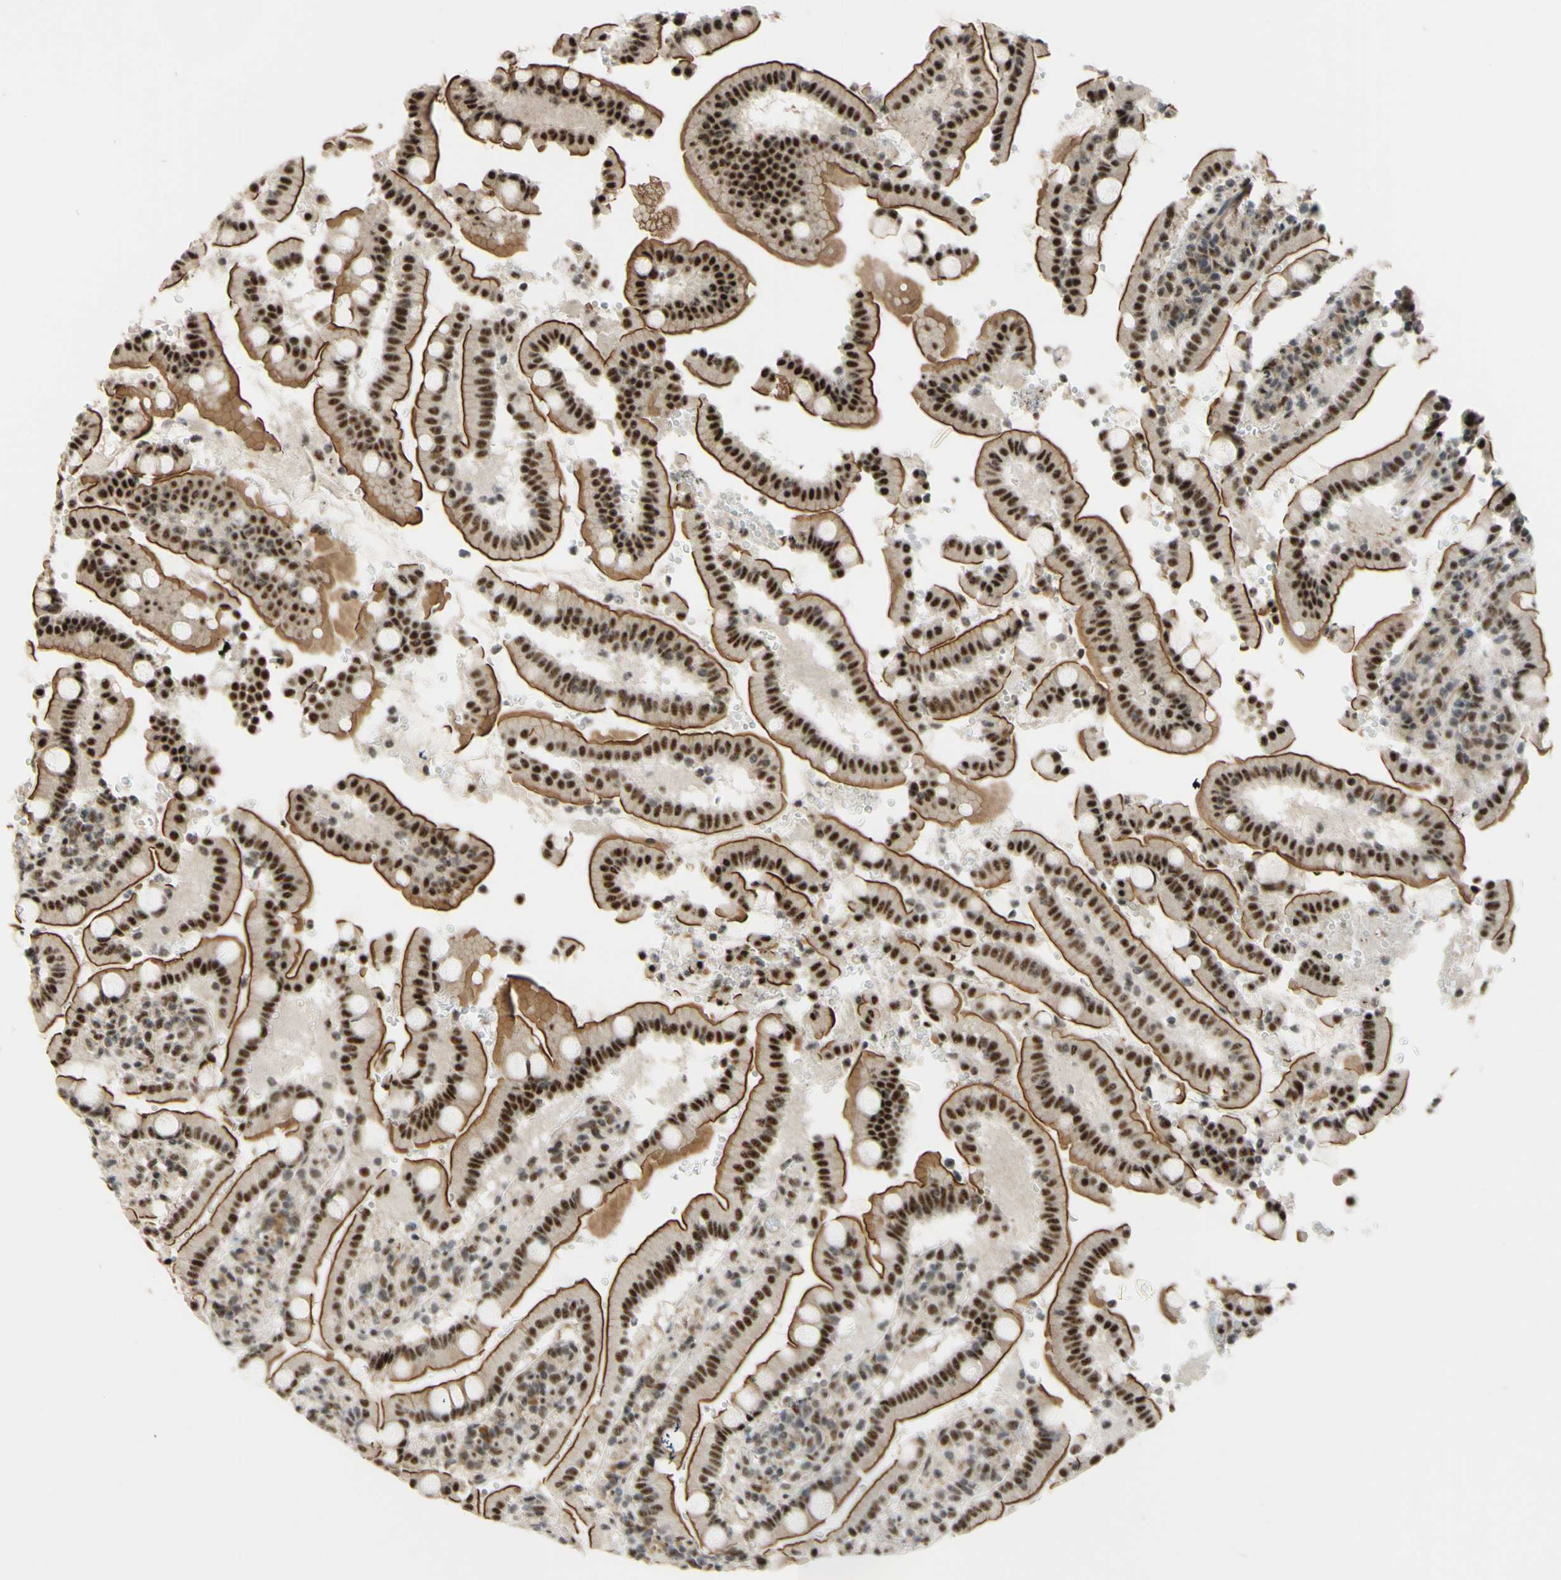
{"staining": {"intensity": "strong", "quantity": ">75%", "location": "cytoplasmic/membranous,nuclear"}, "tissue": "duodenum", "cell_type": "Glandular cells", "image_type": "normal", "snomed": [{"axis": "morphology", "description": "Normal tissue, NOS"}, {"axis": "topography", "description": "Small intestine, NOS"}], "caption": "A brown stain labels strong cytoplasmic/membranous,nuclear staining of a protein in glandular cells of benign human duodenum. The protein is shown in brown color, while the nuclei are stained blue.", "gene": "SAP18", "patient": {"sex": "female", "age": 71}}